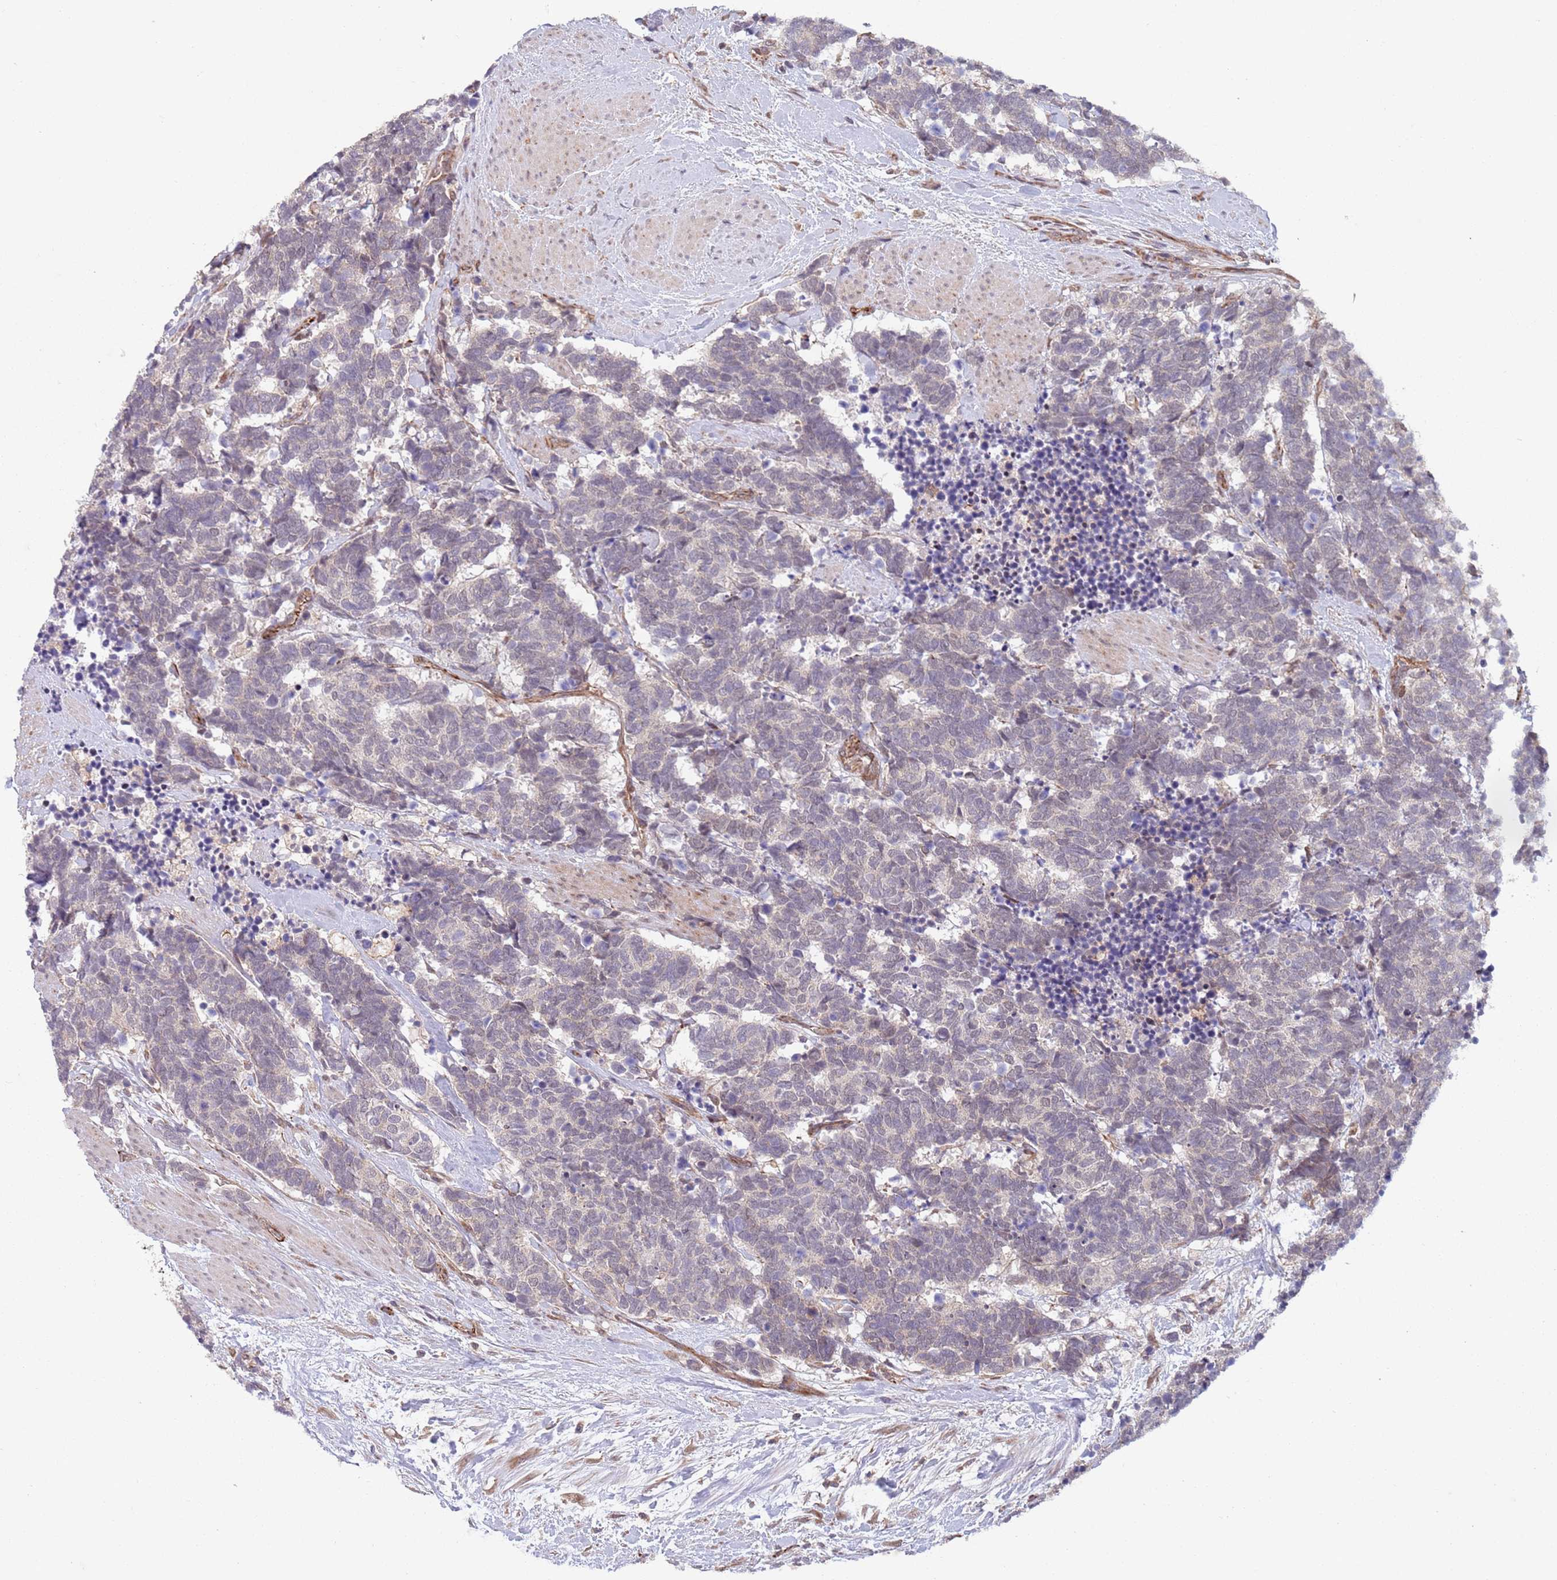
{"staining": {"intensity": "negative", "quantity": "none", "location": "none"}, "tissue": "carcinoid", "cell_type": "Tumor cells", "image_type": "cancer", "snomed": [{"axis": "morphology", "description": "Carcinoma, NOS"}, {"axis": "morphology", "description": "Carcinoid, malignant, NOS"}, {"axis": "topography", "description": "Prostate"}], "caption": "Immunohistochemistry photomicrograph of neoplastic tissue: carcinoid stained with DAB displays no significant protein staining in tumor cells.", "gene": "CHD9", "patient": {"sex": "male", "age": 57}}